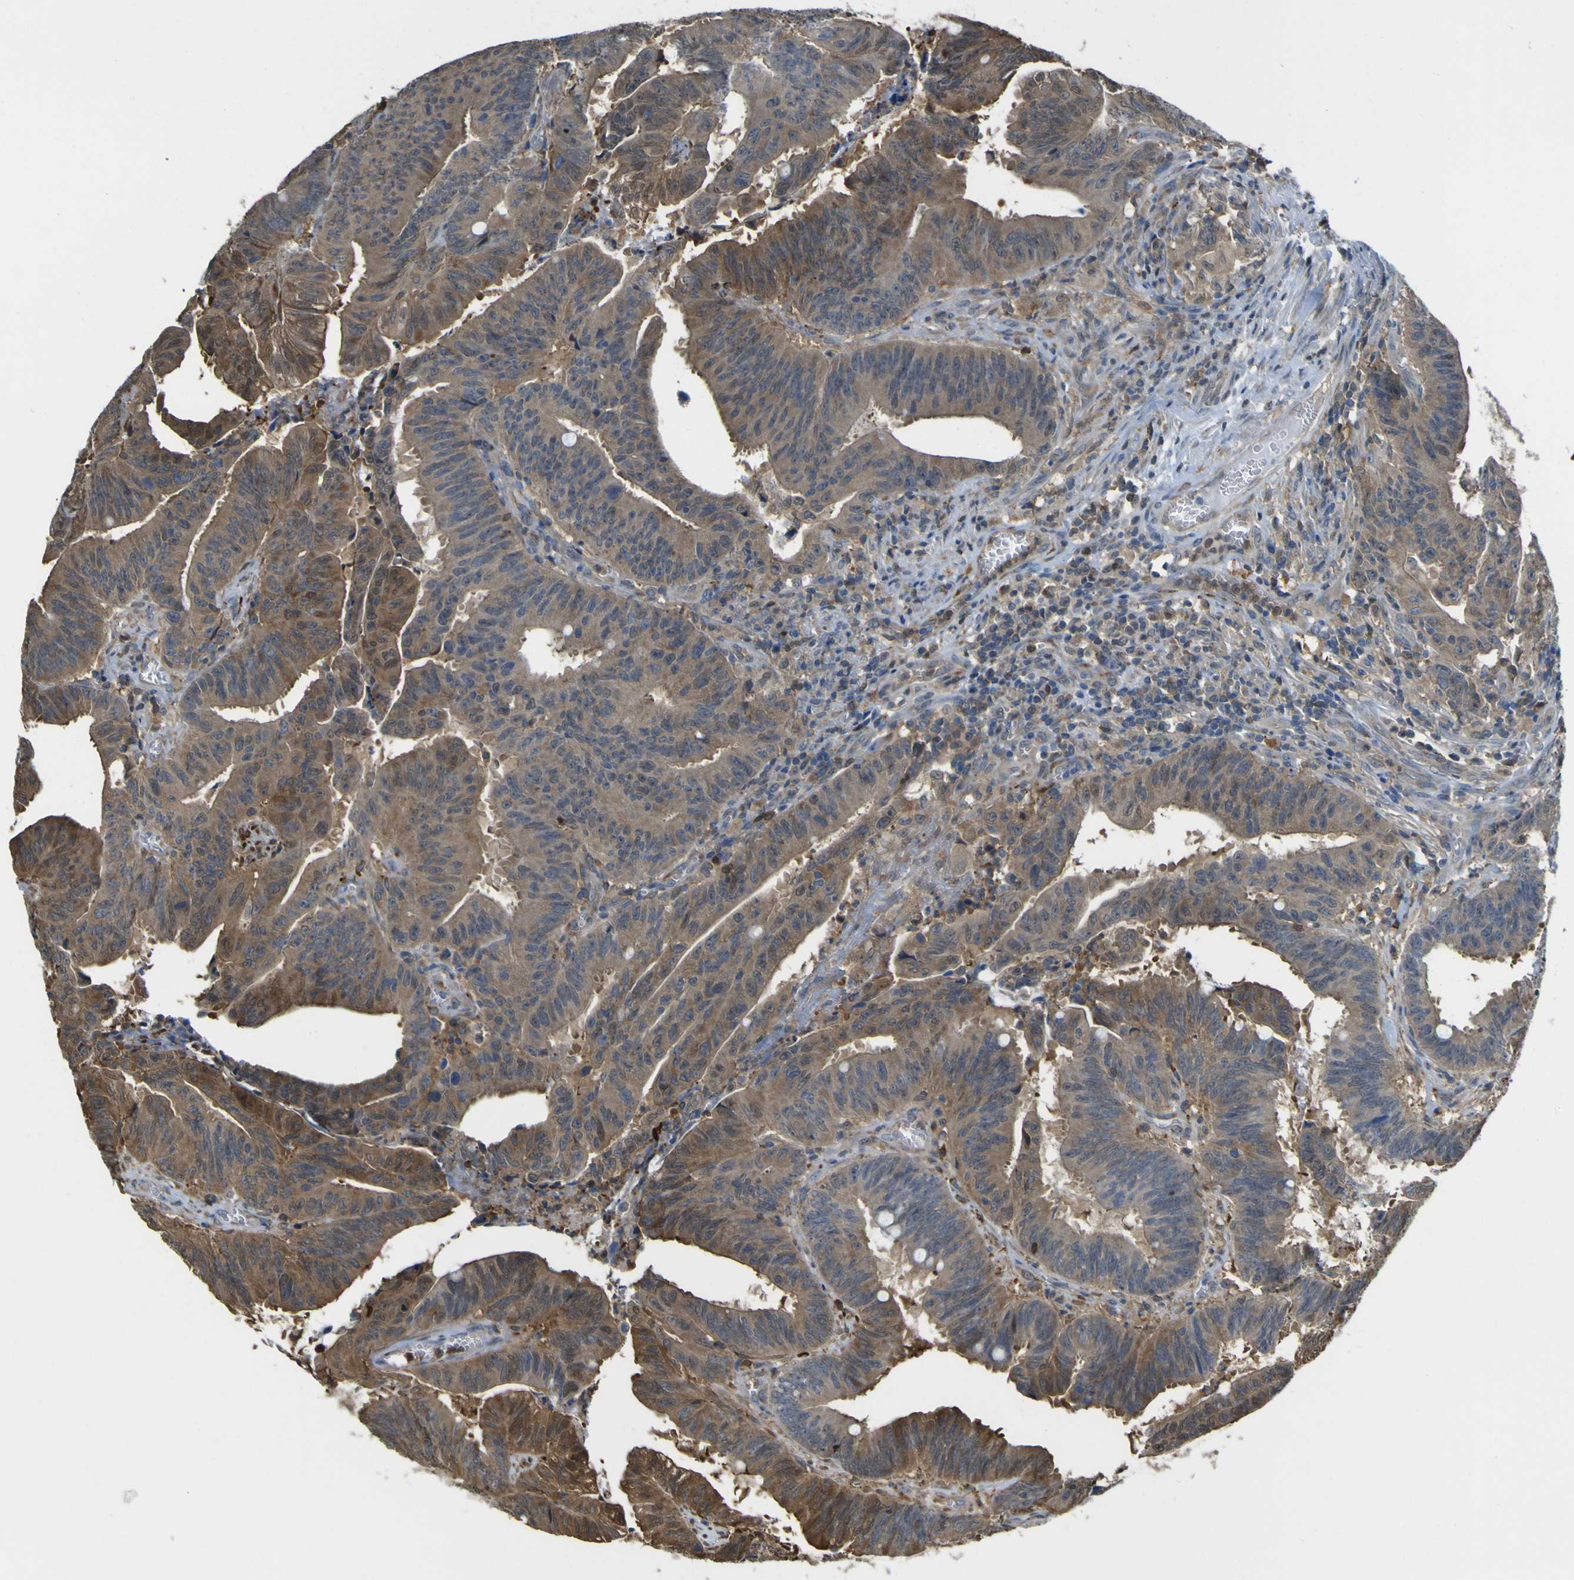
{"staining": {"intensity": "moderate", "quantity": ">75%", "location": "cytoplasmic/membranous"}, "tissue": "colorectal cancer", "cell_type": "Tumor cells", "image_type": "cancer", "snomed": [{"axis": "morphology", "description": "Adenocarcinoma, NOS"}, {"axis": "topography", "description": "Colon"}], "caption": "A medium amount of moderate cytoplasmic/membranous staining is present in approximately >75% of tumor cells in colorectal cancer tissue. Nuclei are stained in blue.", "gene": "ABHD3", "patient": {"sex": "male", "age": 45}}